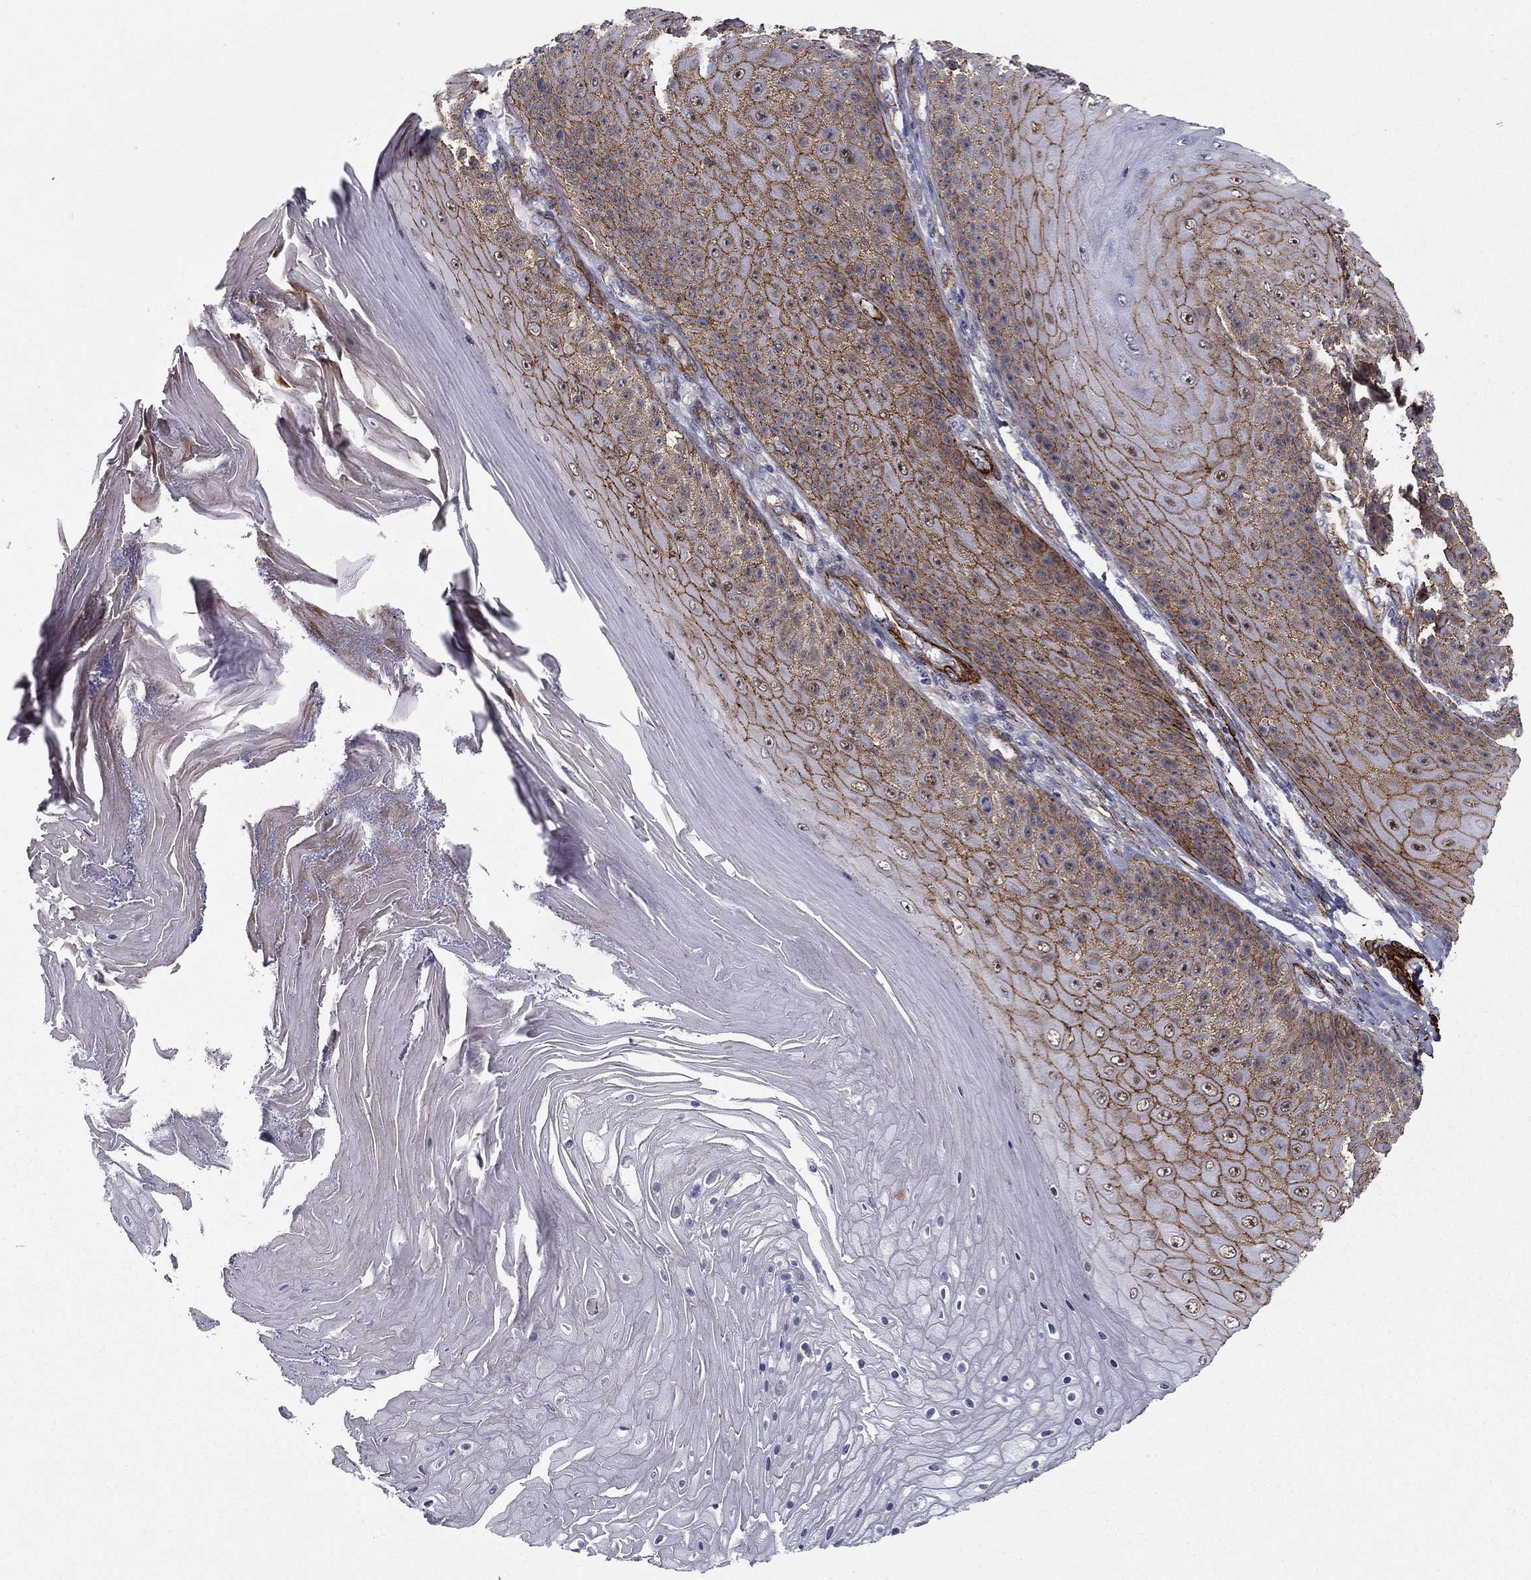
{"staining": {"intensity": "strong", "quantity": "25%-75%", "location": "cytoplasmic/membranous"}, "tissue": "skin cancer", "cell_type": "Tumor cells", "image_type": "cancer", "snomed": [{"axis": "morphology", "description": "Squamous cell carcinoma, NOS"}, {"axis": "topography", "description": "Skin"}], "caption": "Protein staining shows strong cytoplasmic/membranous expression in about 25%-75% of tumor cells in skin cancer (squamous cell carcinoma).", "gene": "KRBA1", "patient": {"sex": "male", "age": 62}}